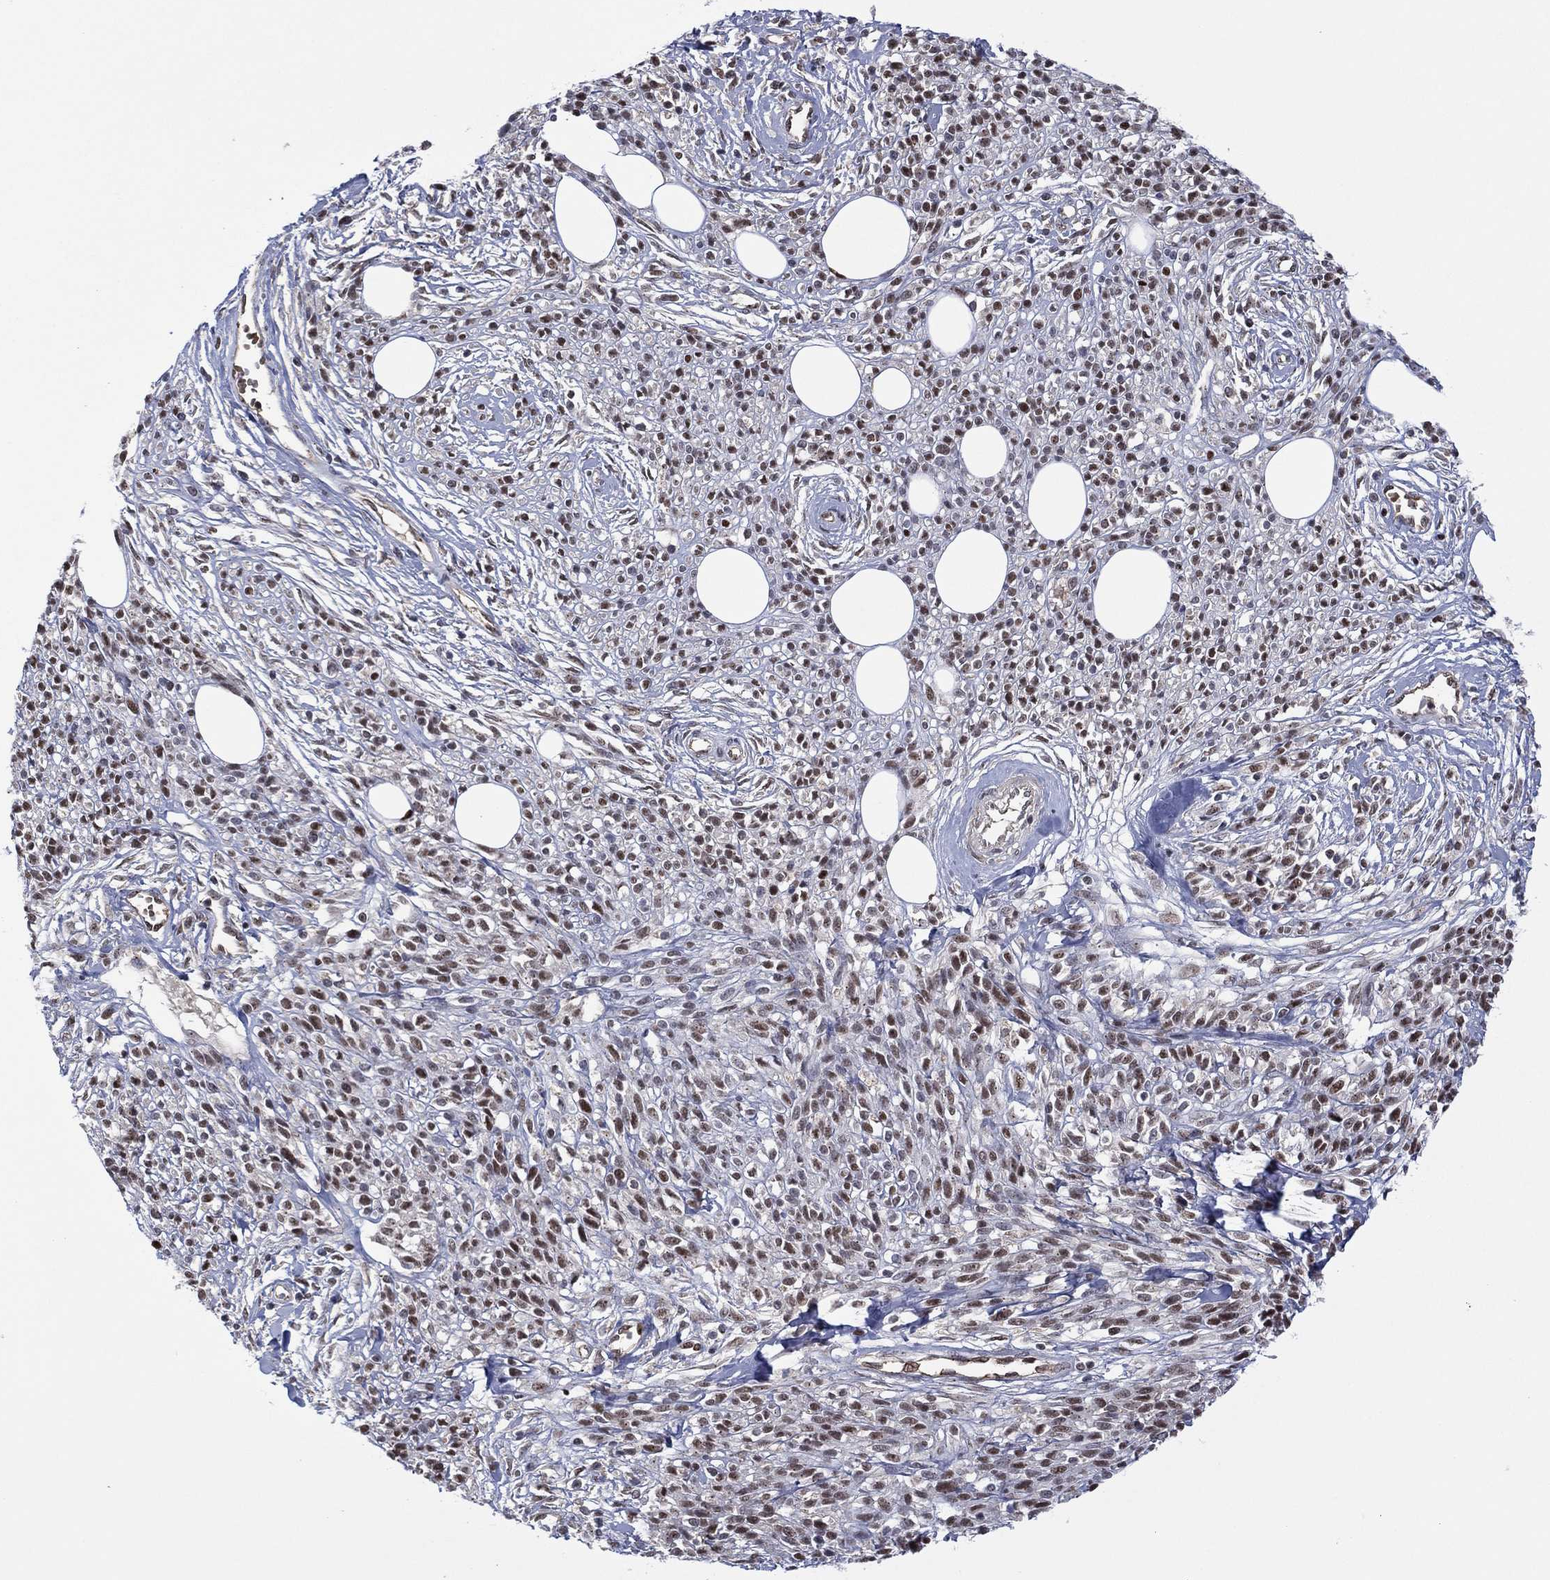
{"staining": {"intensity": "strong", "quantity": "25%-75%", "location": "nuclear"}, "tissue": "melanoma", "cell_type": "Tumor cells", "image_type": "cancer", "snomed": [{"axis": "morphology", "description": "Malignant melanoma, NOS"}, {"axis": "topography", "description": "Skin"}, {"axis": "topography", "description": "Skin of trunk"}], "caption": "Malignant melanoma stained for a protein reveals strong nuclear positivity in tumor cells.", "gene": "GSE1", "patient": {"sex": "male", "age": 74}}